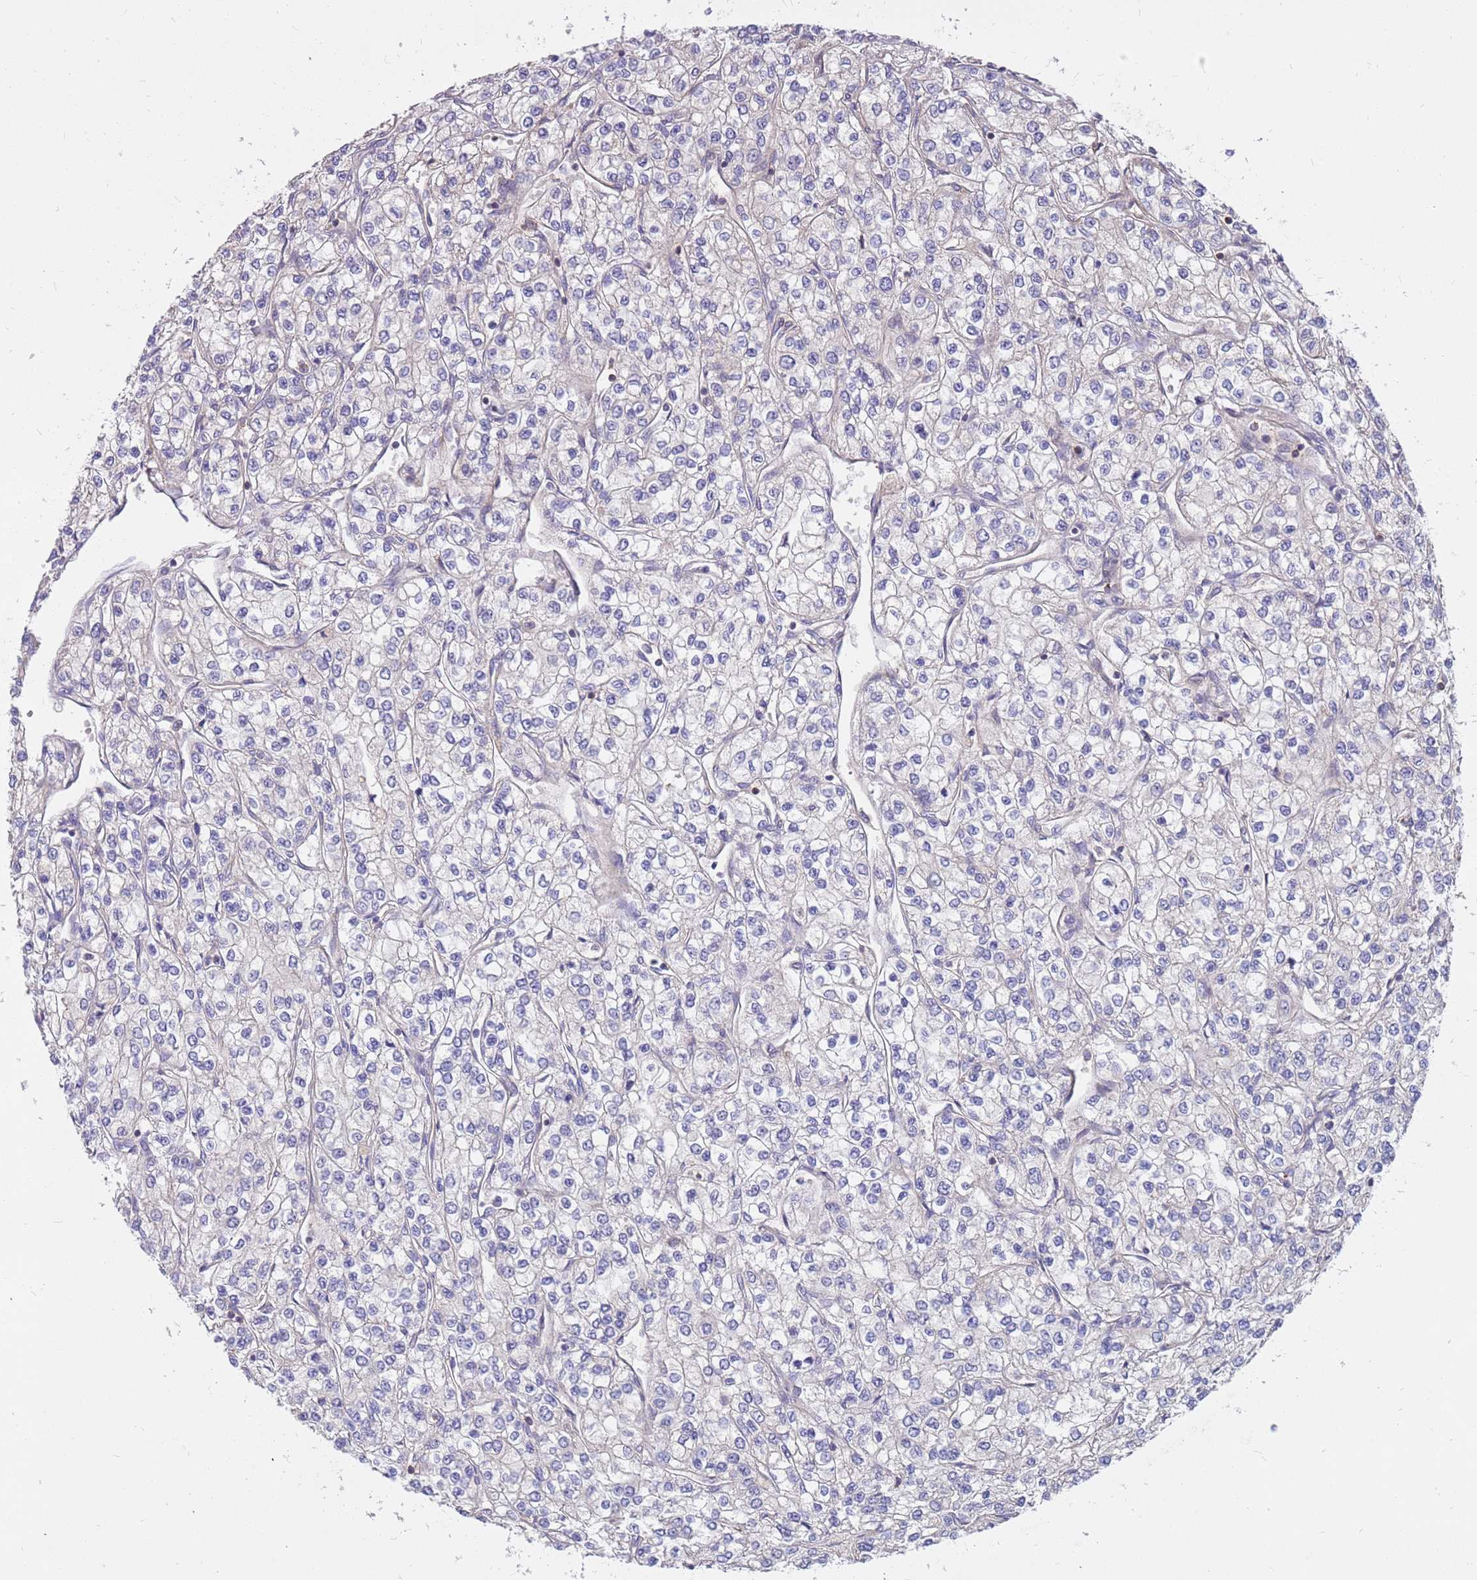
{"staining": {"intensity": "negative", "quantity": "none", "location": "none"}, "tissue": "renal cancer", "cell_type": "Tumor cells", "image_type": "cancer", "snomed": [{"axis": "morphology", "description": "Adenocarcinoma, NOS"}, {"axis": "topography", "description": "Kidney"}], "caption": "Renal adenocarcinoma was stained to show a protein in brown. There is no significant expression in tumor cells.", "gene": "MVD", "patient": {"sex": "male", "age": 80}}